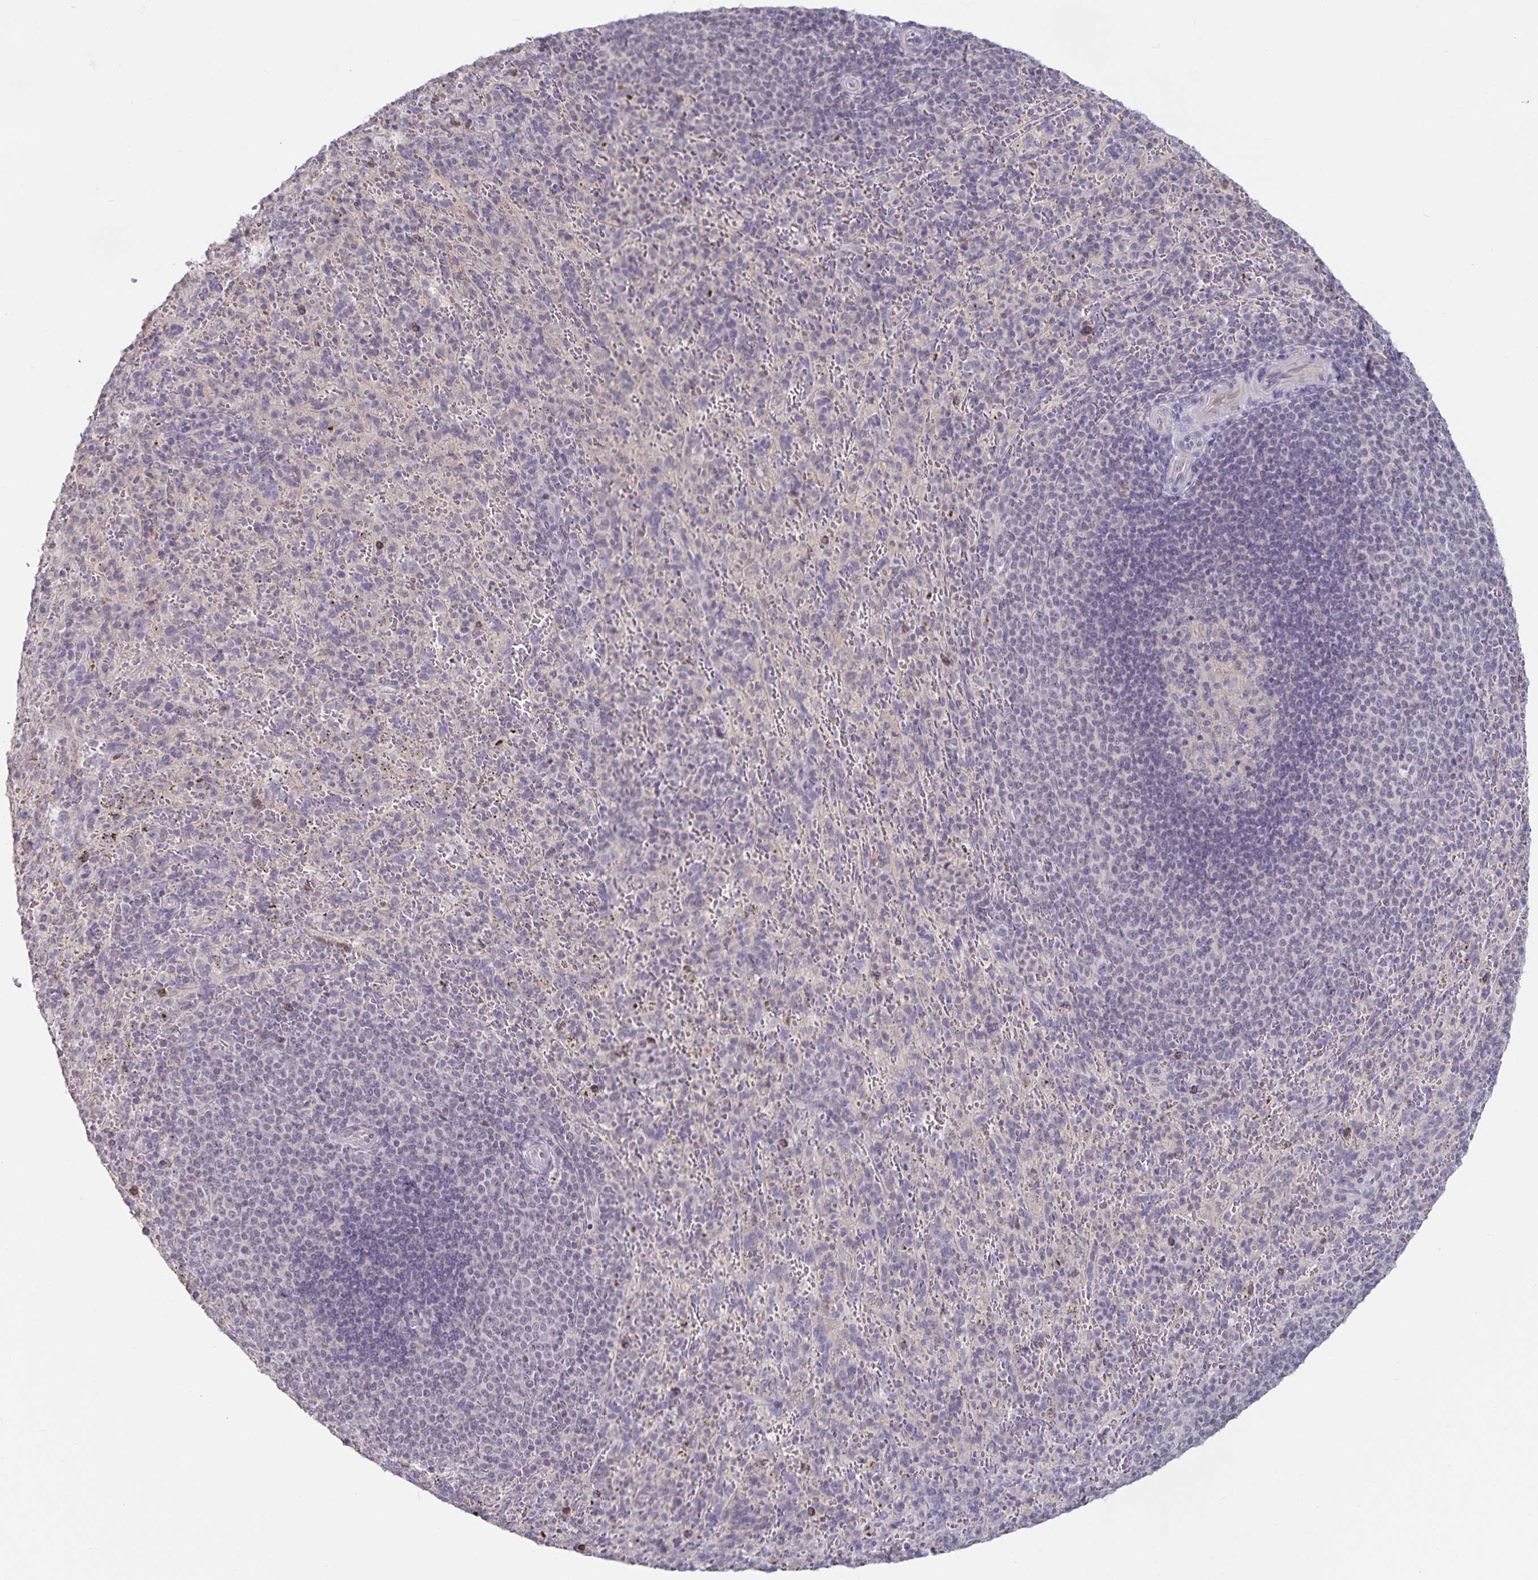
{"staining": {"intensity": "negative", "quantity": "none", "location": "none"}, "tissue": "spleen", "cell_type": "Cells in red pulp", "image_type": "normal", "snomed": [{"axis": "morphology", "description": "Normal tissue, NOS"}, {"axis": "topography", "description": "Spleen"}], "caption": "Histopathology image shows no protein expression in cells in red pulp of benign spleen.", "gene": "DNAH9", "patient": {"sex": "male", "age": 57}}